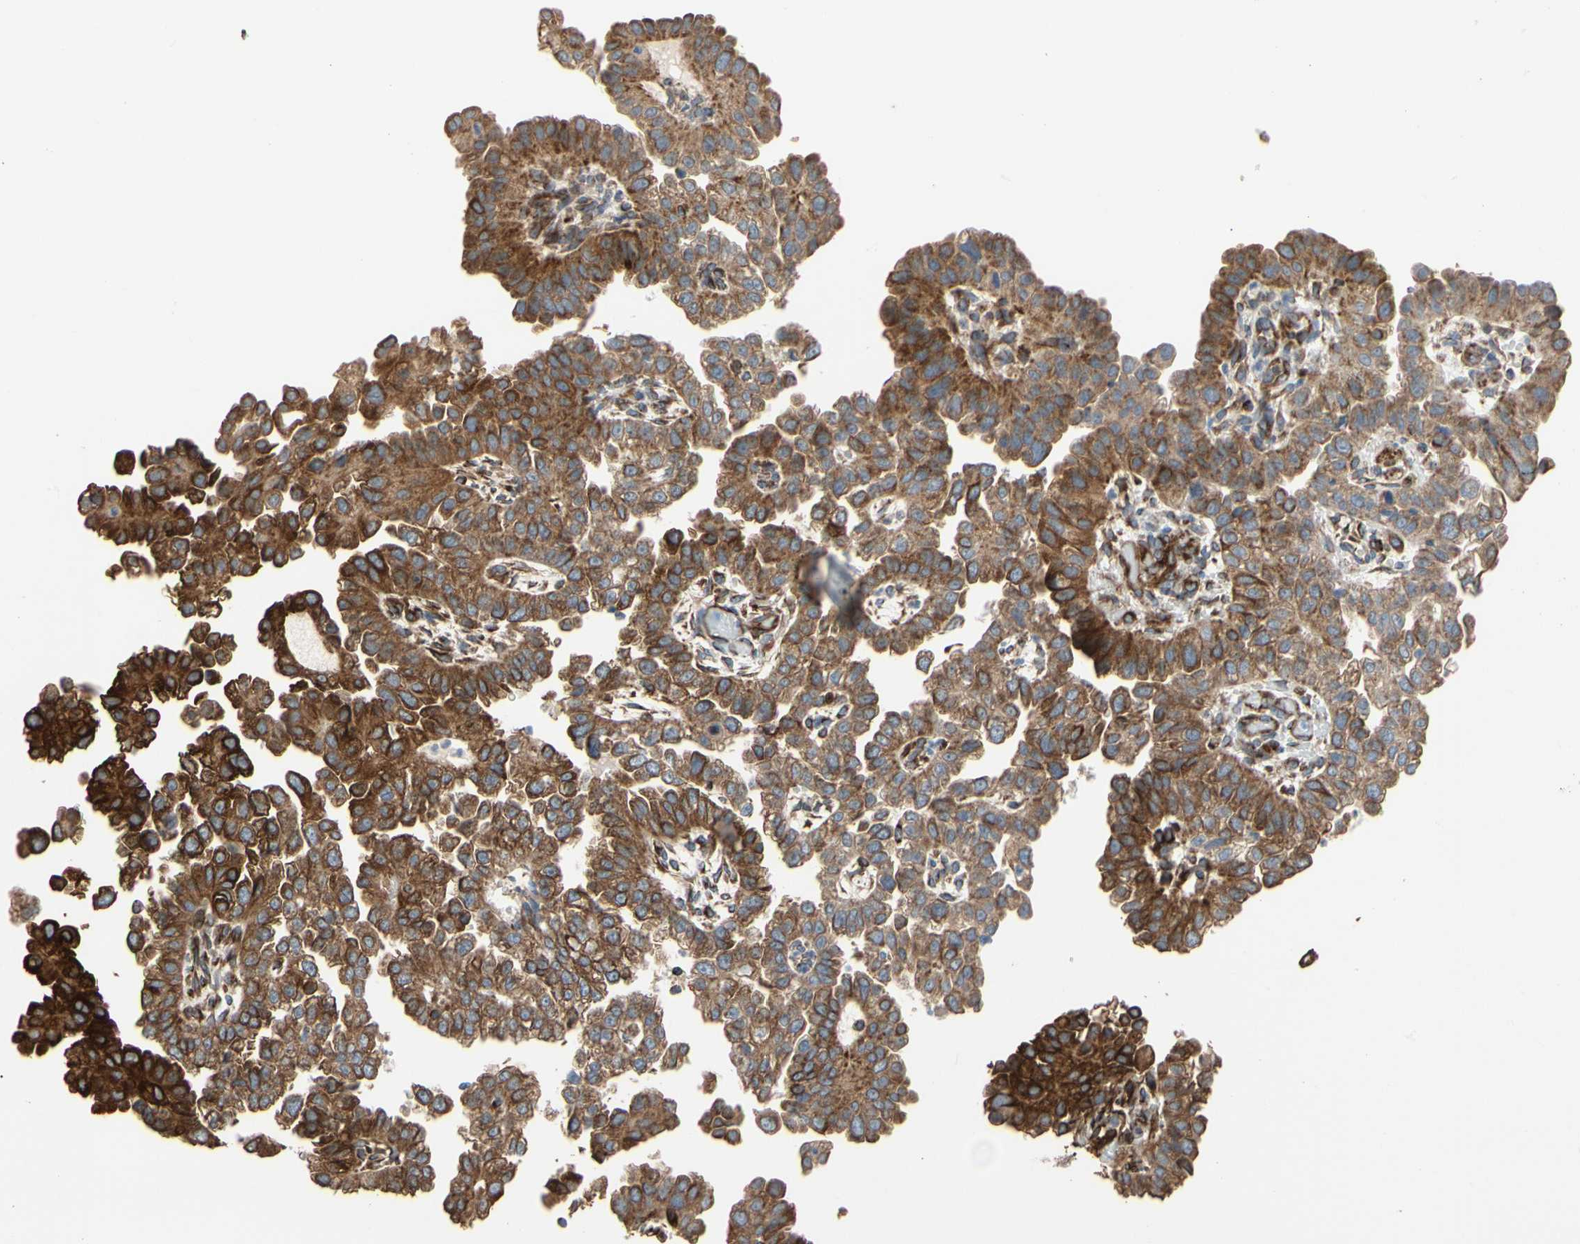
{"staining": {"intensity": "moderate", "quantity": "25%-75%", "location": "cytoplasmic/membranous"}, "tissue": "endometrial cancer", "cell_type": "Tumor cells", "image_type": "cancer", "snomed": [{"axis": "morphology", "description": "Adenocarcinoma, NOS"}, {"axis": "topography", "description": "Endometrium"}], "caption": "Tumor cells demonstrate moderate cytoplasmic/membranous staining in about 25%-75% of cells in endometrial cancer.", "gene": "TUBA1A", "patient": {"sex": "female", "age": 67}}